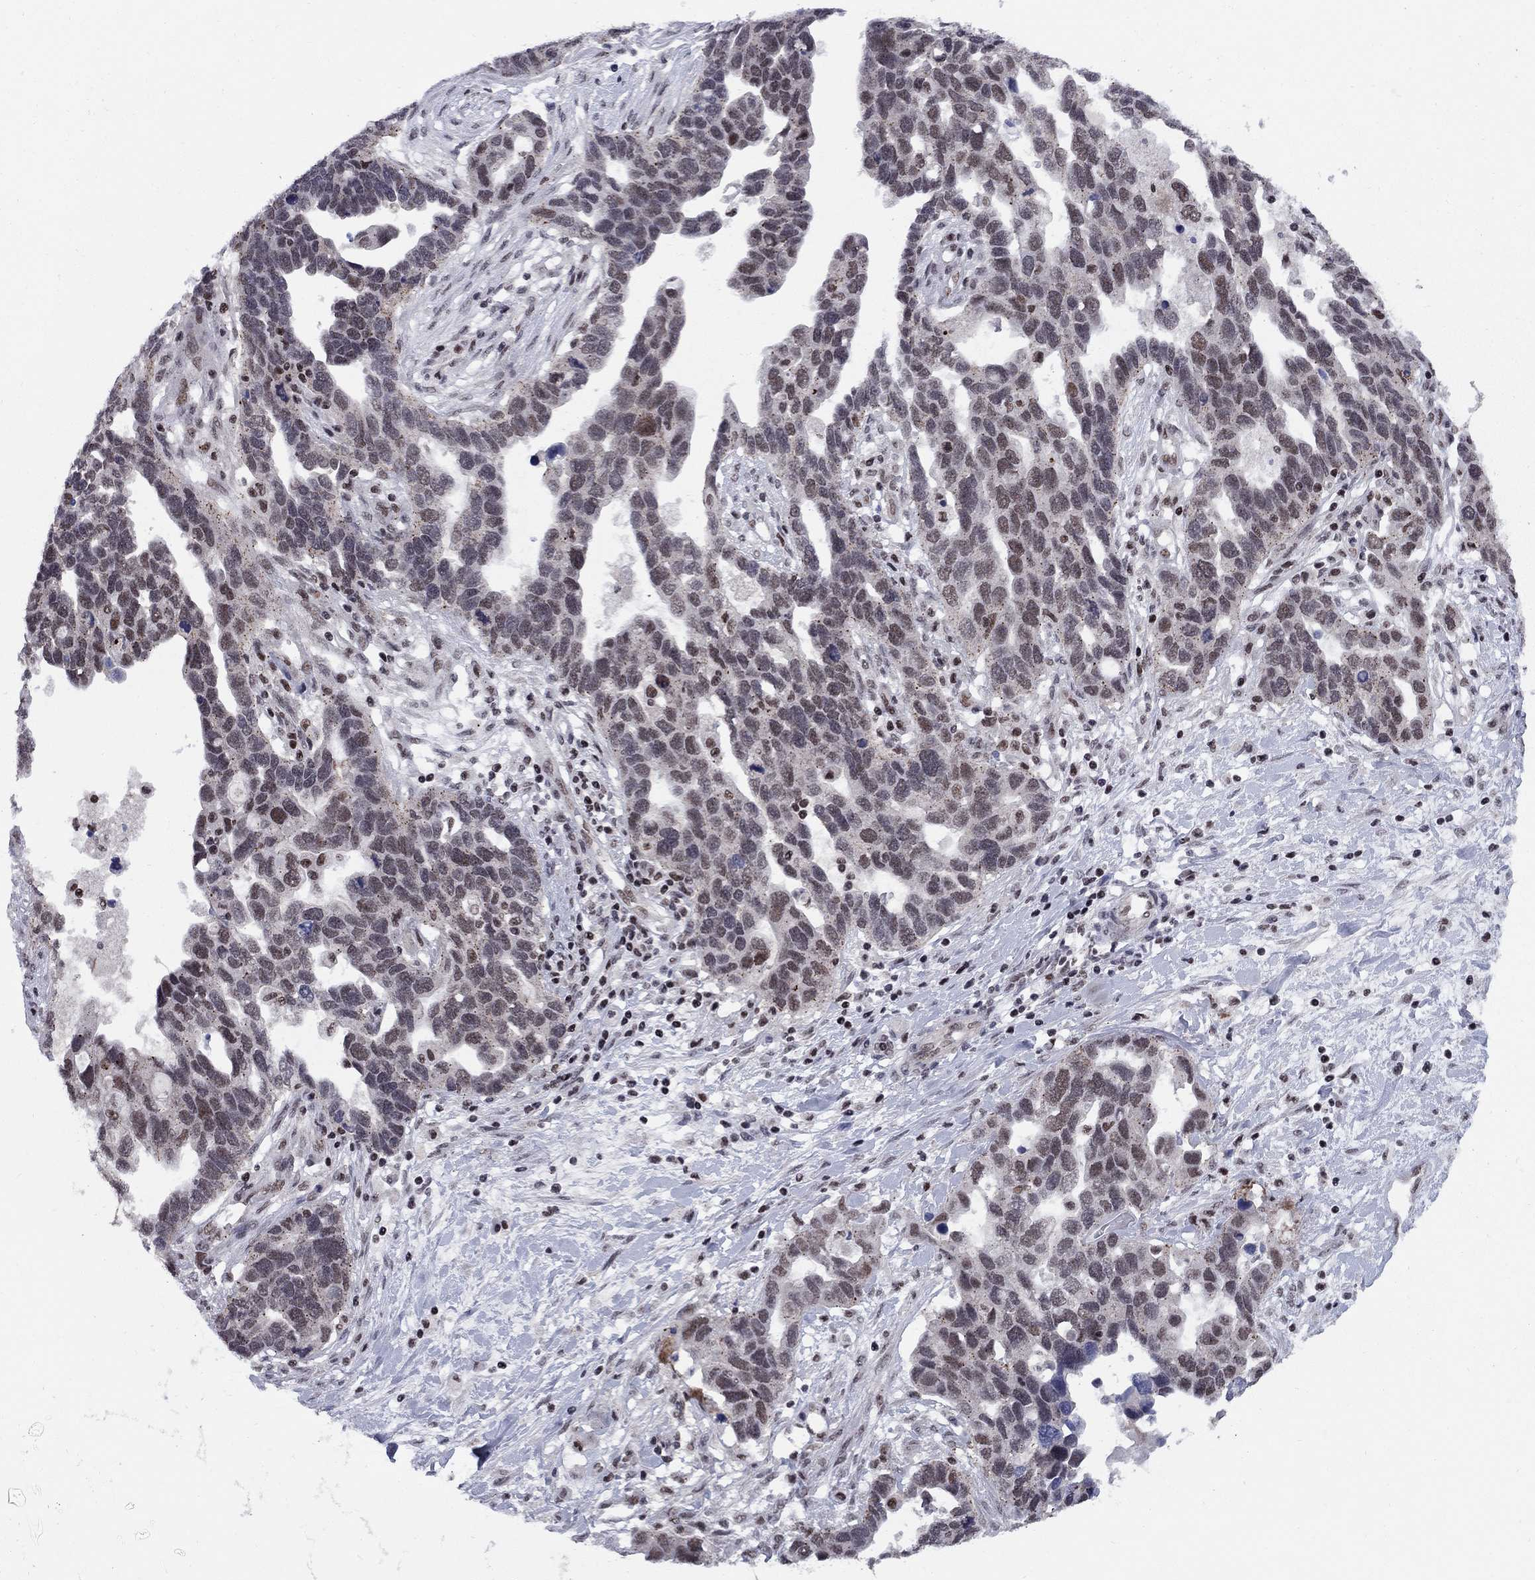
{"staining": {"intensity": "moderate", "quantity": "<25%", "location": "nuclear"}, "tissue": "ovarian cancer", "cell_type": "Tumor cells", "image_type": "cancer", "snomed": [{"axis": "morphology", "description": "Cystadenocarcinoma, serous, NOS"}, {"axis": "topography", "description": "Ovary"}], "caption": "This photomicrograph reveals immunohistochemistry (IHC) staining of human ovarian cancer, with low moderate nuclear staining in about <25% of tumor cells.", "gene": "TAF9", "patient": {"sex": "female", "age": 54}}